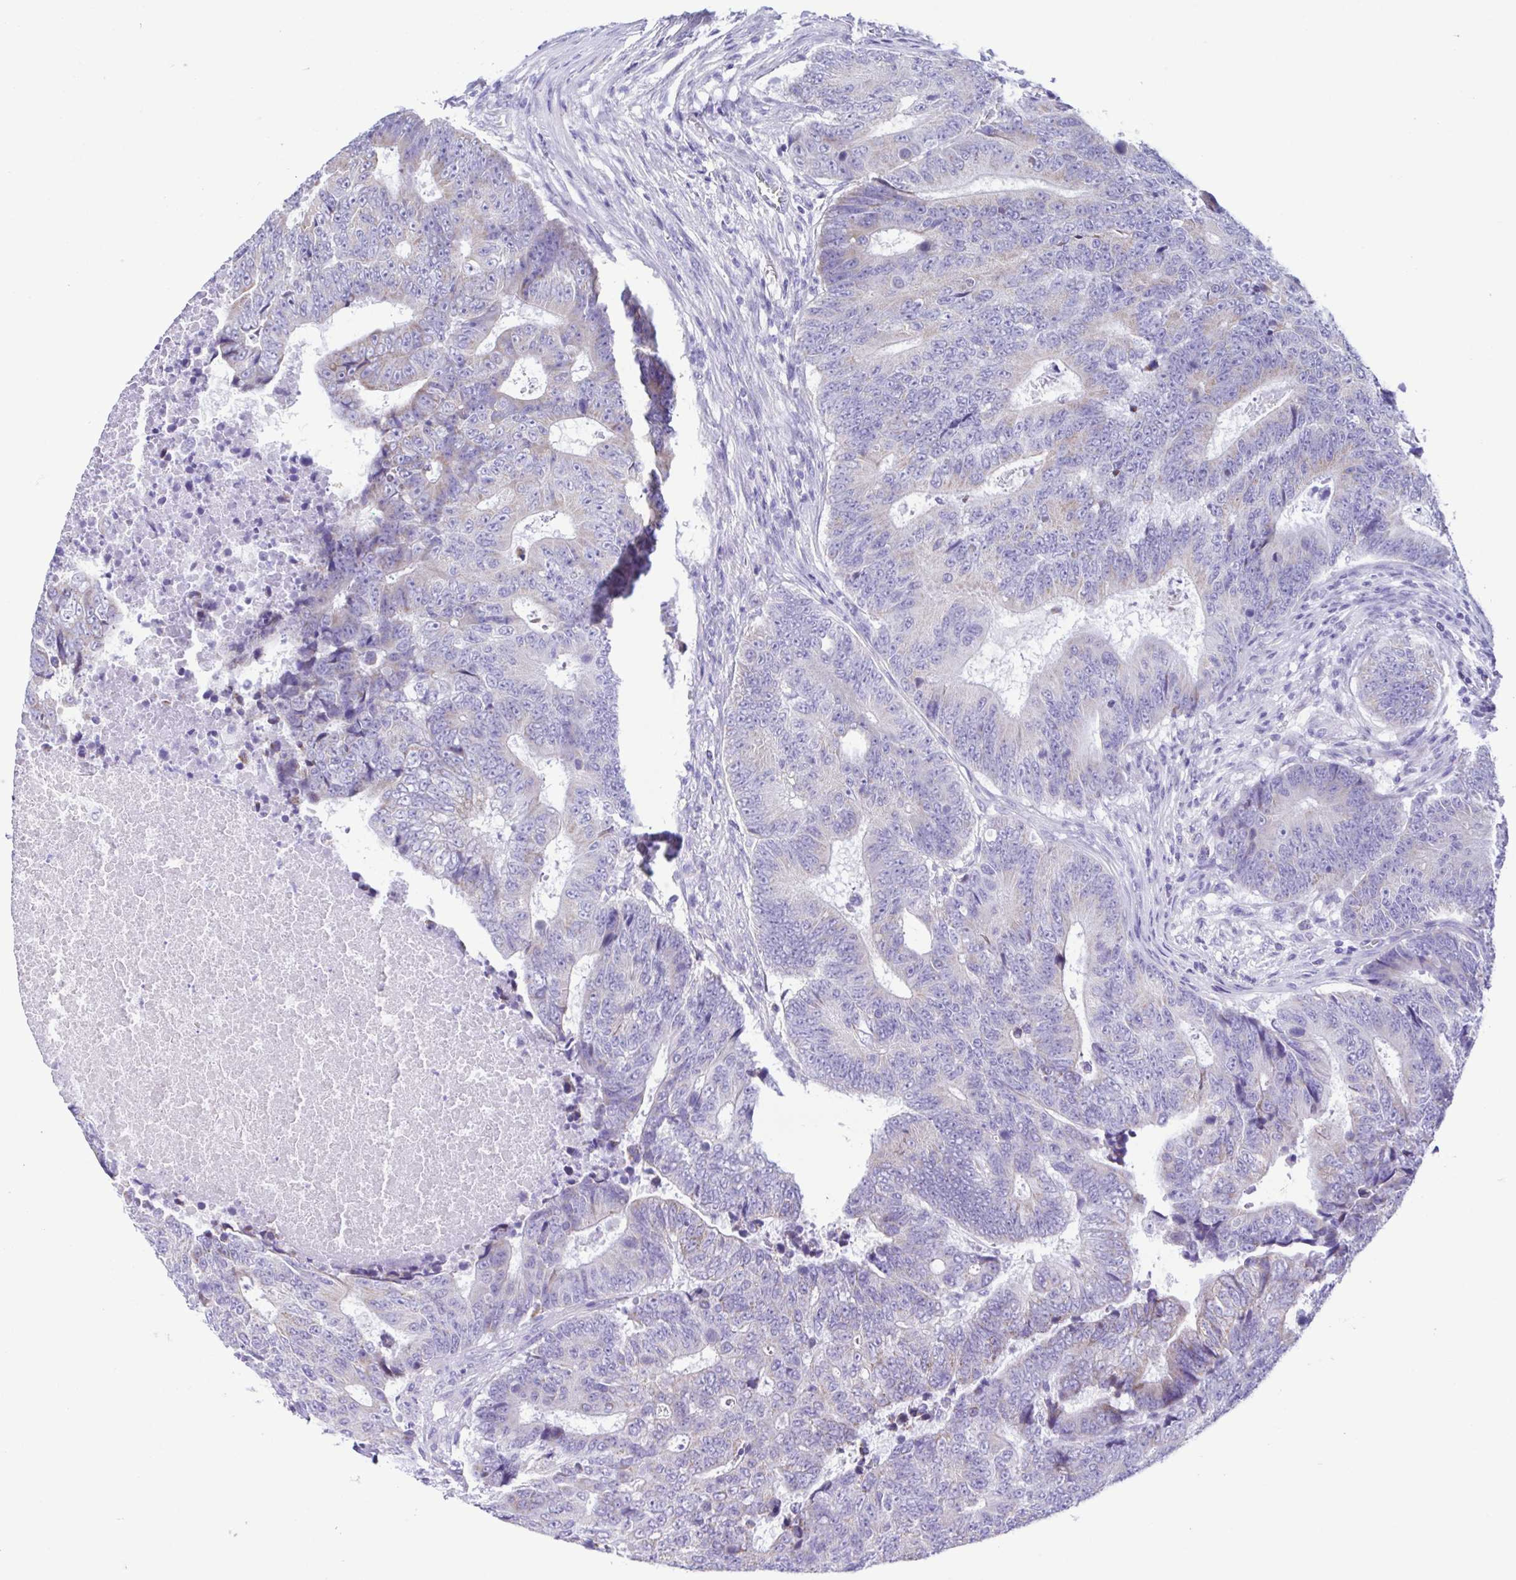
{"staining": {"intensity": "moderate", "quantity": "<25%", "location": "cytoplasmic/membranous"}, "tissue": "colorectal cancer", "cell_type": "Tumor cells", "image_type": "cancer", "snomed": [{"axis": "morphology", "description": "Adenocarcinoma, NOS"}, {"axis": "topography", "description": "Colon"}], "caption": "Brown immunohistochemical staining in human adenocarcinoma (colorectal) displays moderate cytoplasmic/membranous staining in about <25% of tumor cells.", "gene": "ACTRT3", "patient": {"sex": "female", "age": 48}}